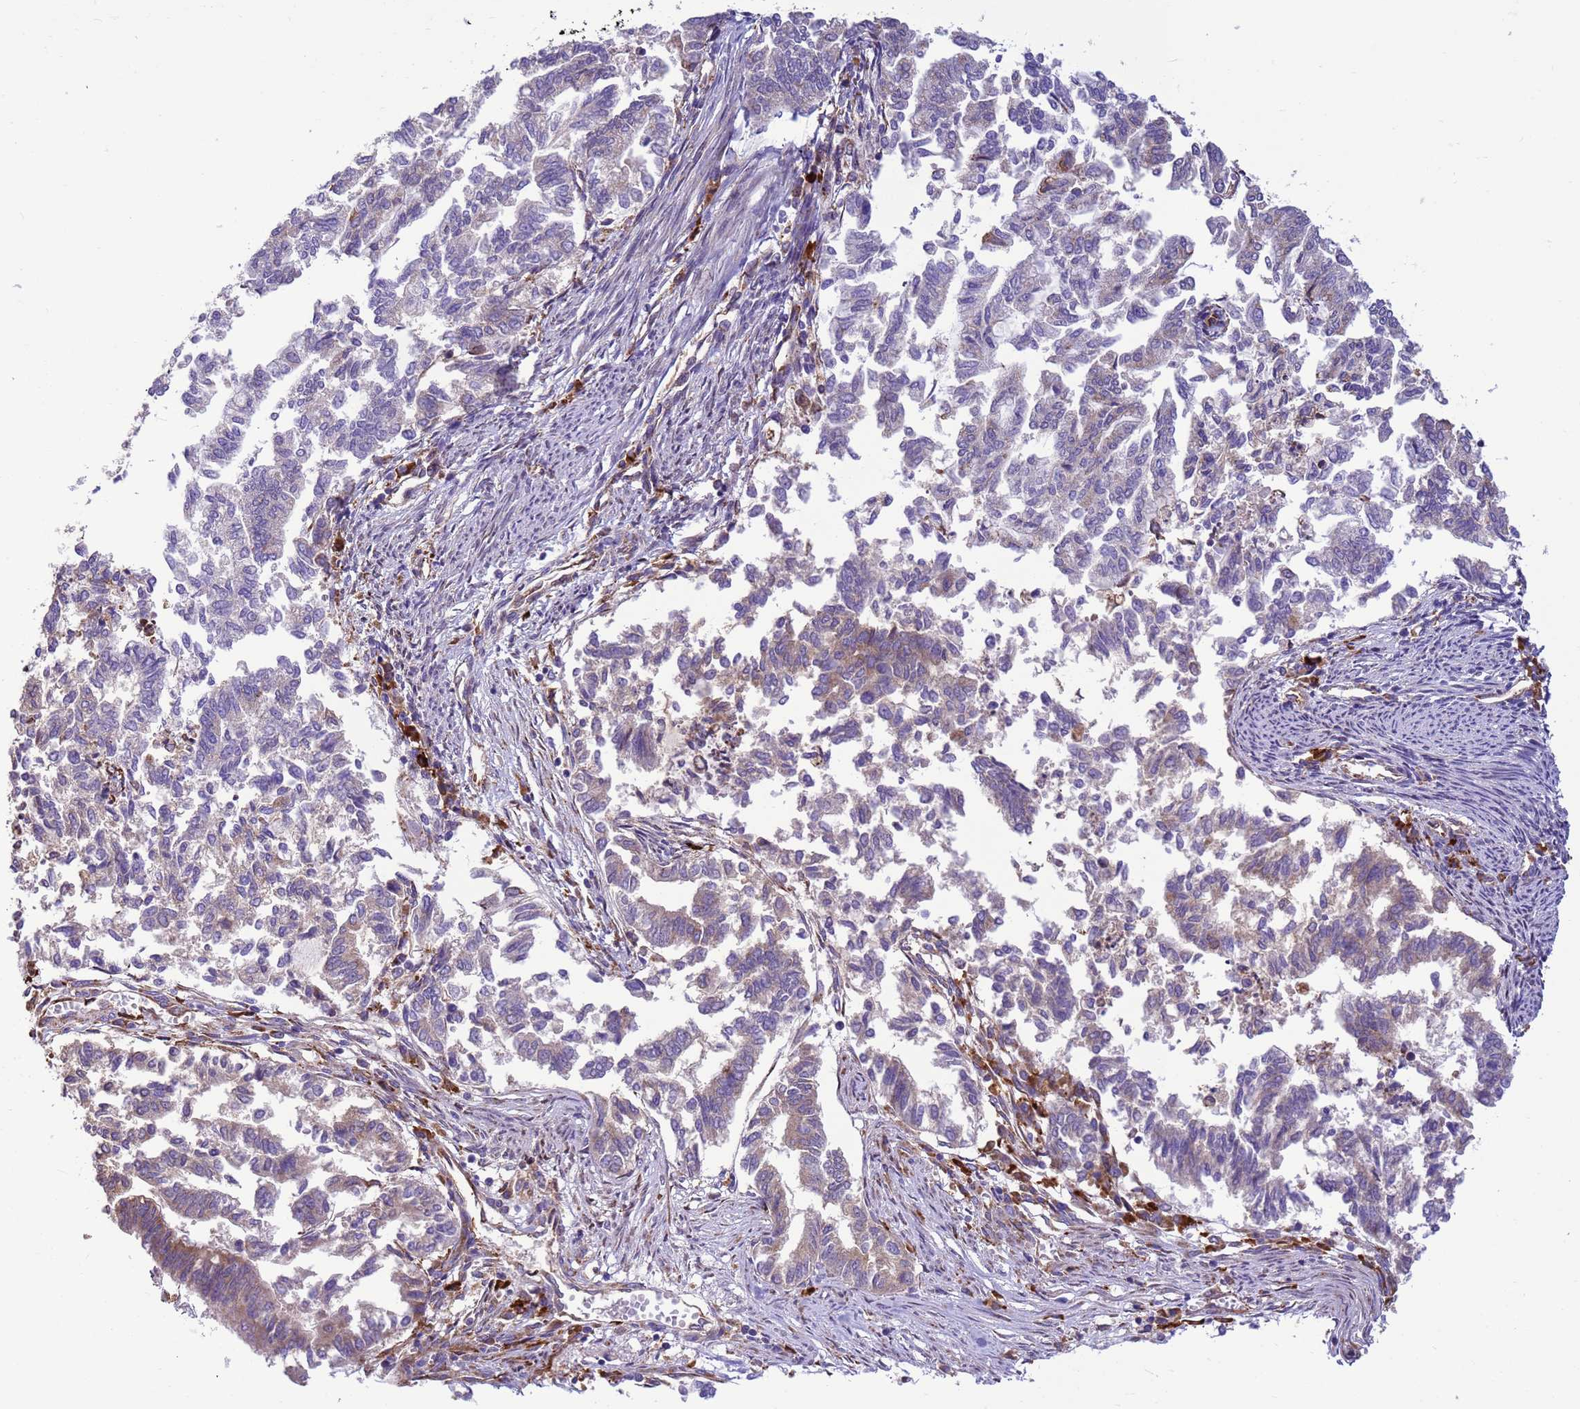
{"staining": {"intensity": "weak", "quantity": "<25%", "location": "cytoplasmic/membranous"}, "tissue": "endometrial cancer", "cell_type": "Tumor cells", "image_type": "cancer", "snomed": [{"axis": "morphology", "description": "Adenocarcinoma, NOS"}, {"axis": "topography", "description": "Endometrium"}], "caption": "The micrograph displays no significant staining in tumor cells of endometrial cancer.", "gene": "THAP5", "patient": {"sex": "female", "age": 79}}